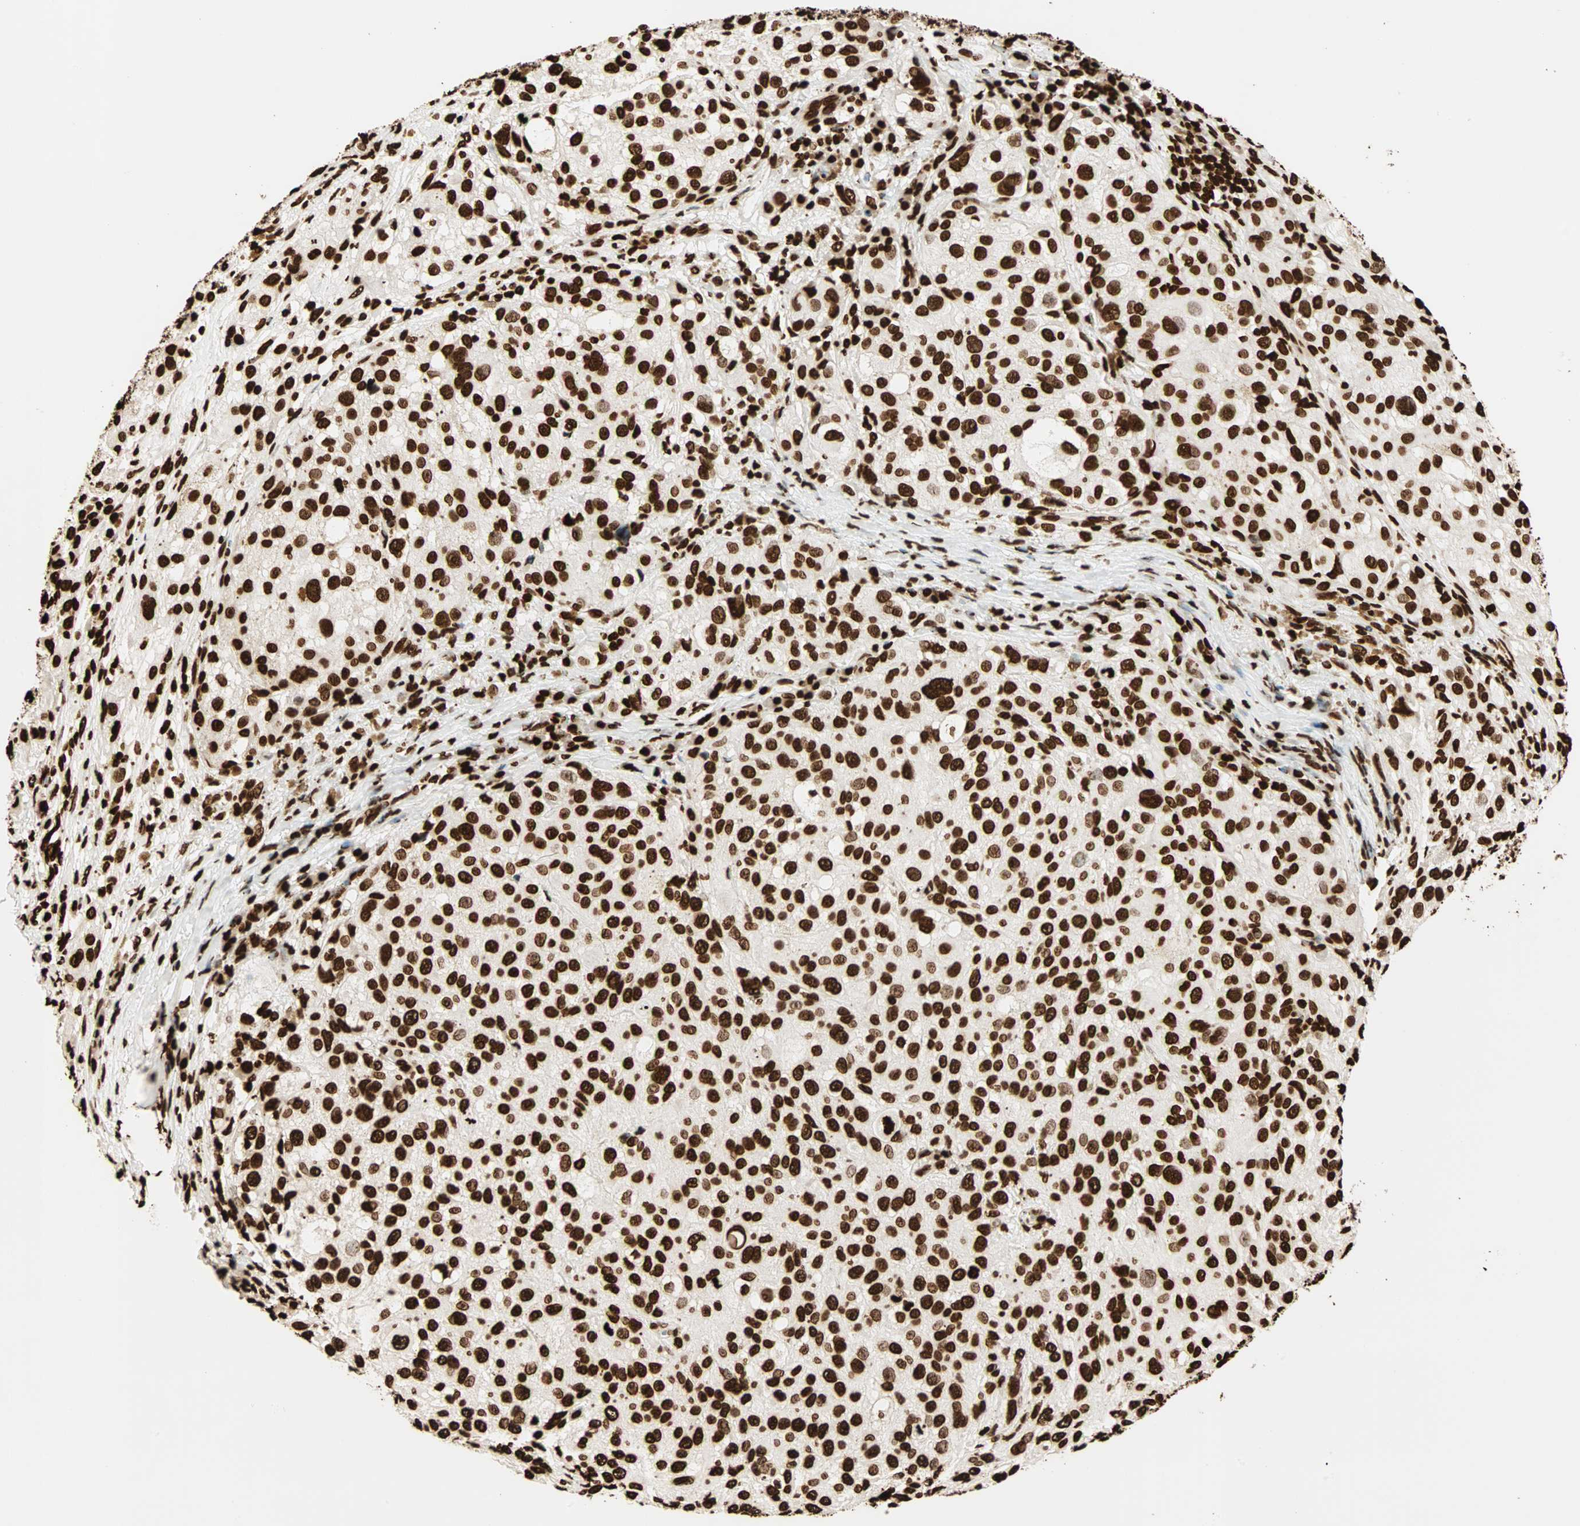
{"staining": {"intensity": "strong", "quantity": ">75%", "location": "nuclear"}, "tissue": "melanoma", "cell_type": "Tumor cells", "image_type": "cancer", "snomed": [{"axis": "morphology", "description": "Necrosis, NOS"}, {"axis": "morphology", "description": "Malignant melanoma, NOS"}, {"axis": "topography", "description": "Skin"}], "caption": "Malignant melanoma stained with DAB (3,3'-diaminobenzidine) immunohistochemistry (IHC) displays high levels of strong nuclear positivity in approximately >75% of tumor cells.", "gene": "GLI2", "patient": {"sex": "female", "age": 87}}